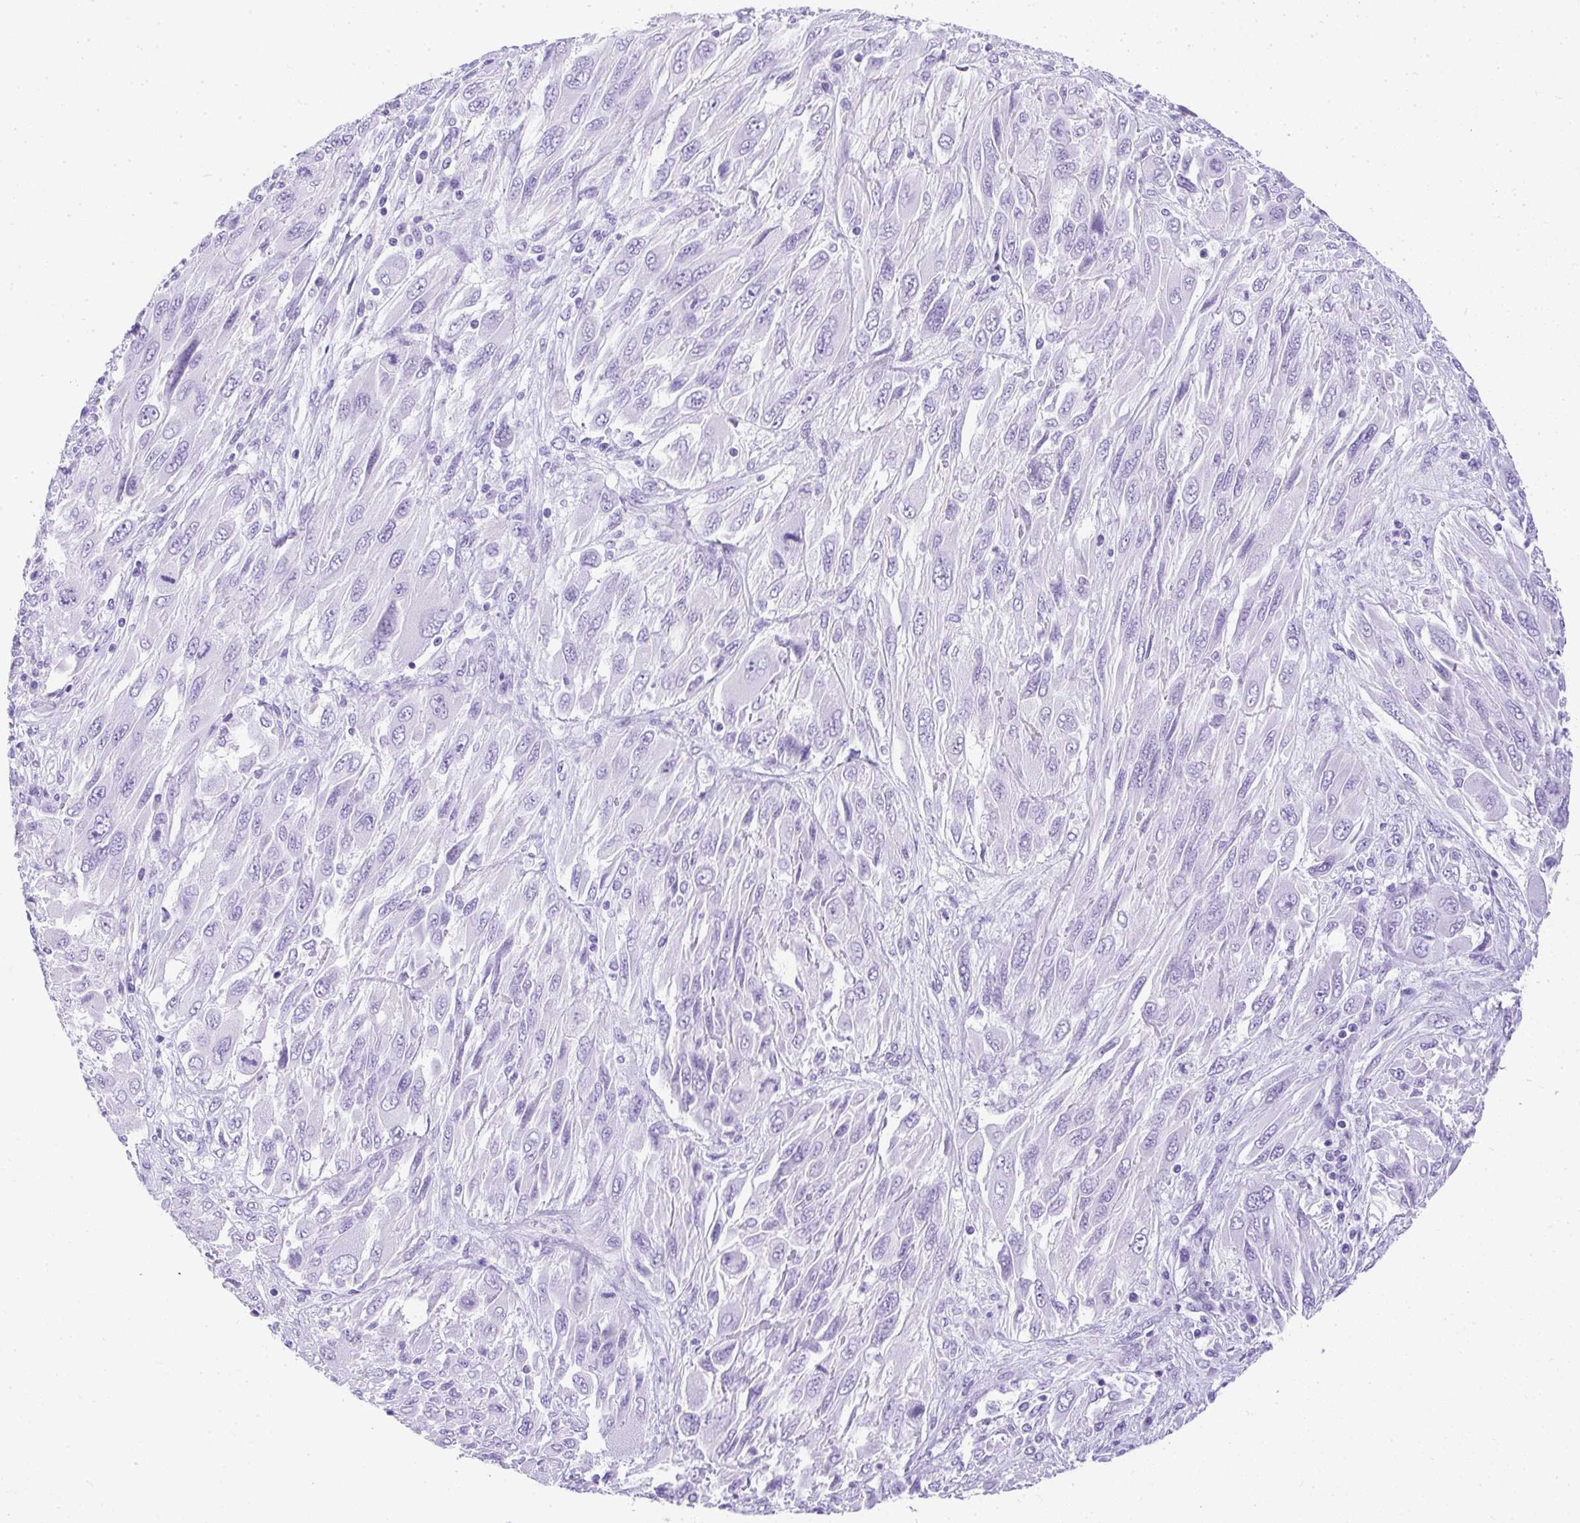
{"staining": {"intensity": "negative", "quantity": "none", "location": "none"}, "tissue": "melanoma", "cell_type": "Tumor cells", "image_type": "cancer", "snomed": [{"axis": "morphology", "description": "Malignant melanoma, NOS"}, {"axis": "topography", "description": "Skin"}], "caption": "This is an immunohistochemistry (IHC) histopathology image of human melanoma. There is no staining in tumor cells.", "gene": "AVIL", "patient": {"sex": "female", "age": 91}}